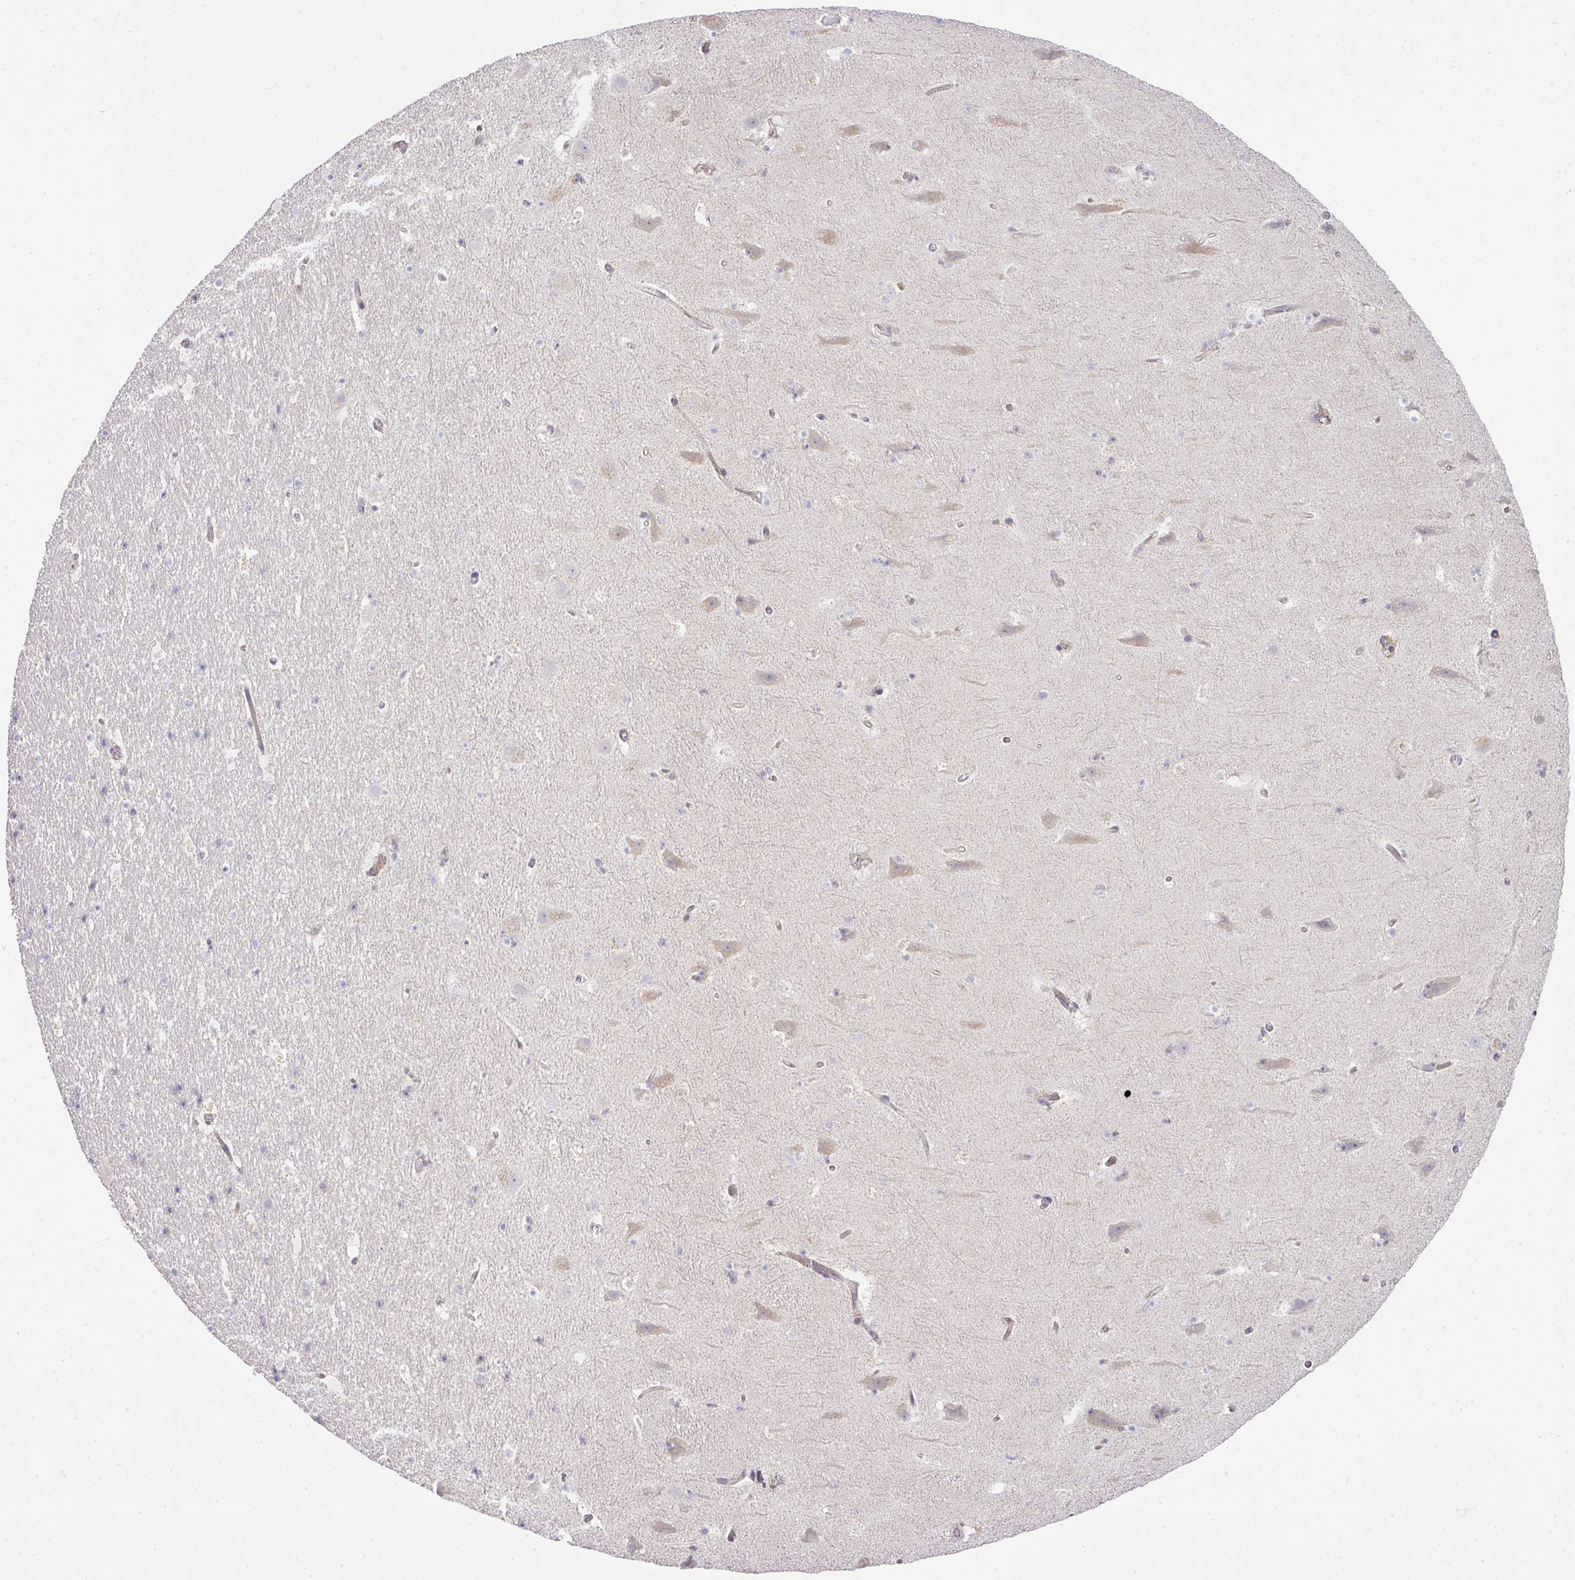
{"staining": {"intensity": "negative", "quantity": "none", "location": "none"}, "tissue": "hippocampus", "cell_type": "Glial cells", "image_type": "normal", "snomed": [{"axis": "morphology", "description": "Normal tissue, NOS"}, {"axis": "topography", "description": "Hippocampus"}], "caption": "Glial cells are negative for brown protein staining in benign hippocampus. (DAB (3,3'-diaminobenzidine) immunohistochemistry with hematoxylin counter stain).", "gene": "STK35", "patient": {"sex": "male", "age": 37}}